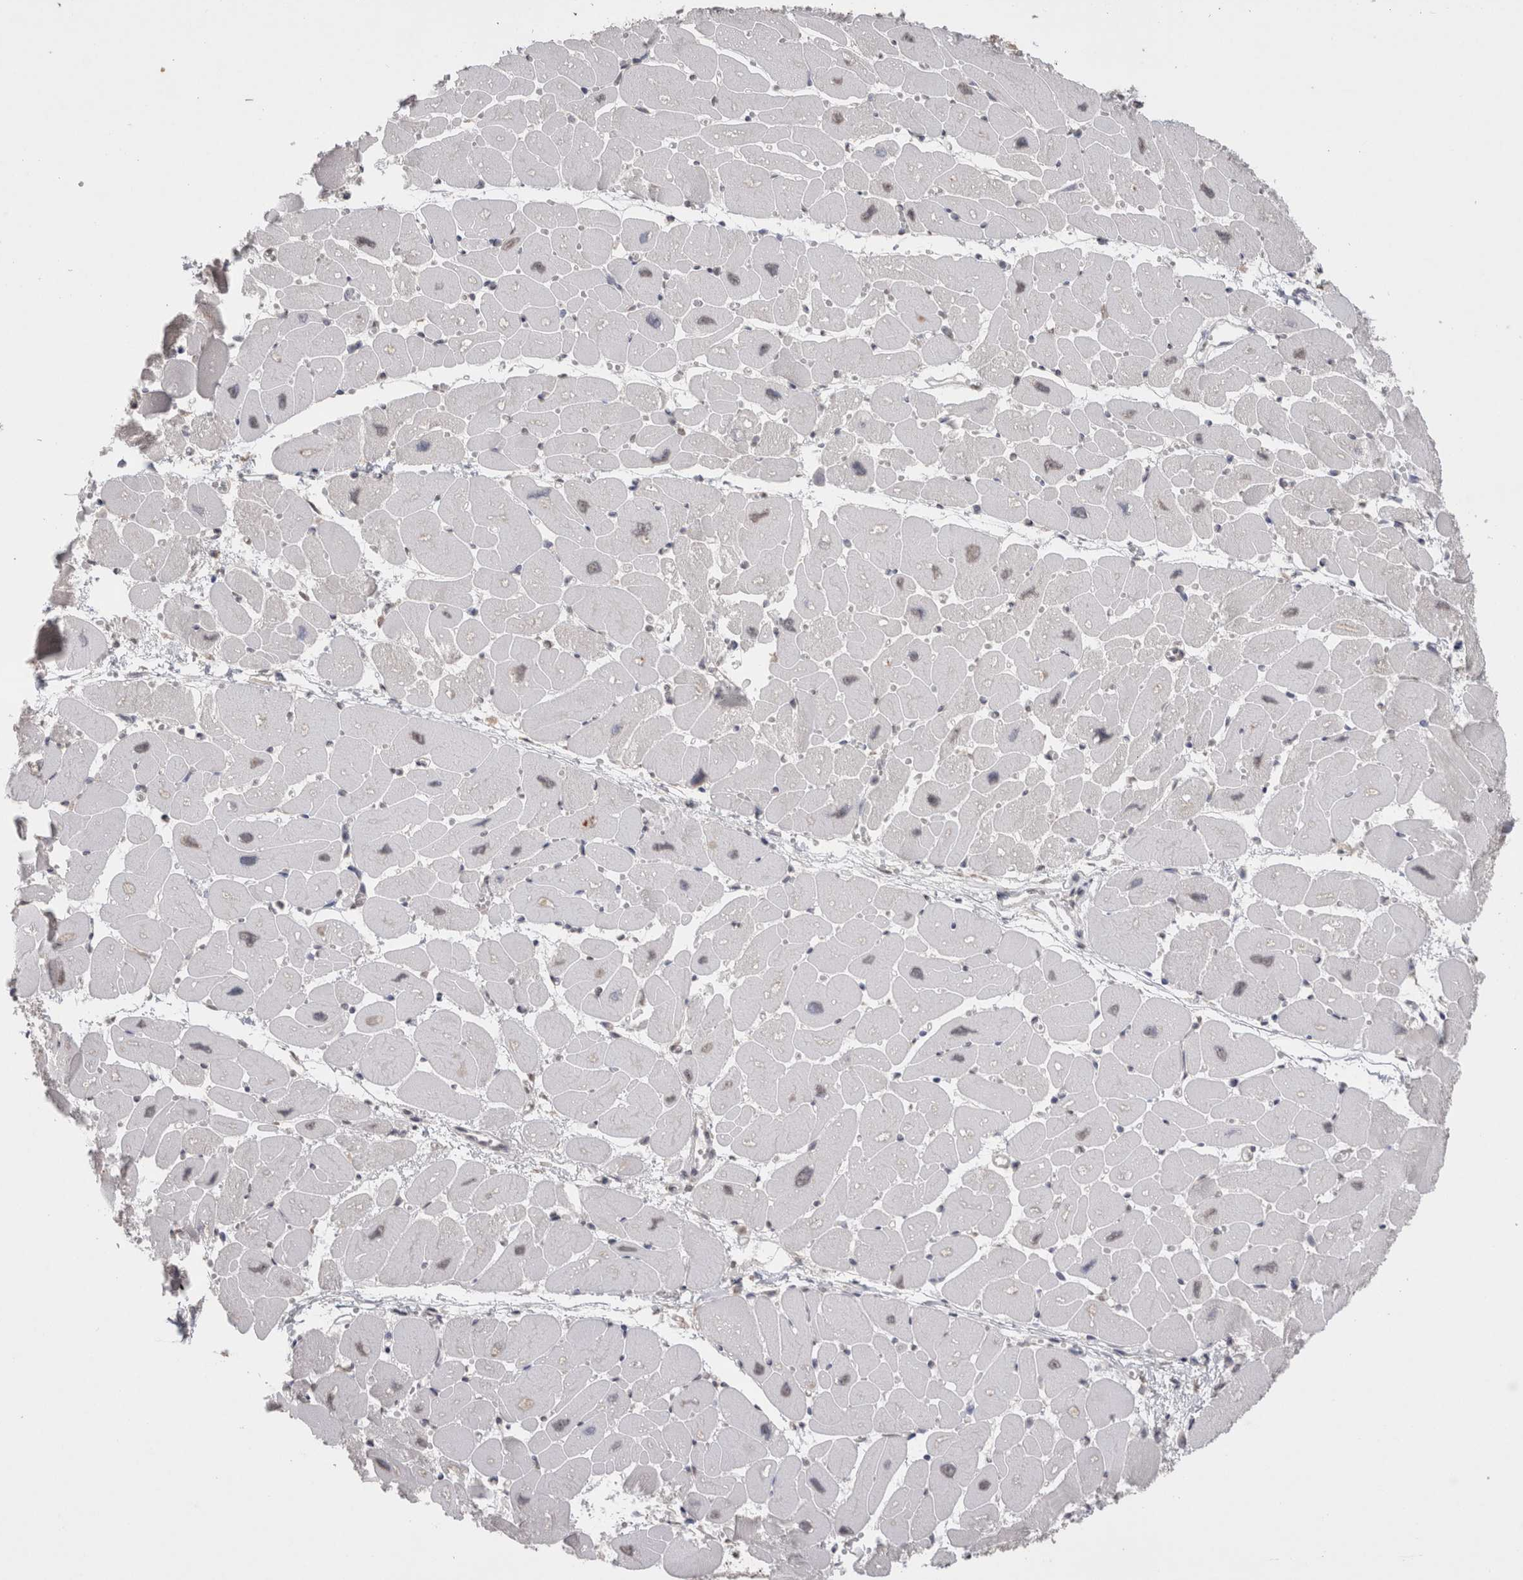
{"staining": {"intensity": "negative", "quantity": "none", "location": "none"}, "tissue": "heart muscle", "cell_type": "Cardiomyocytes", "image_type": "normal", "snomed": [{"axis": "morphology", "description": "Normal tissue, NOS"}, {"axis": "topography", "description": "Heart"}], "caption": "Unremarkable heart muscle was stained to show a protein in brown. There is no significant staining in cardiomyocytes. (DAB immunohistochemistry (IHC) visualized using brightfield microscopy, high magnification).", "gene": "NOMO1", "patient": {"sex": "female", "age": 54}}